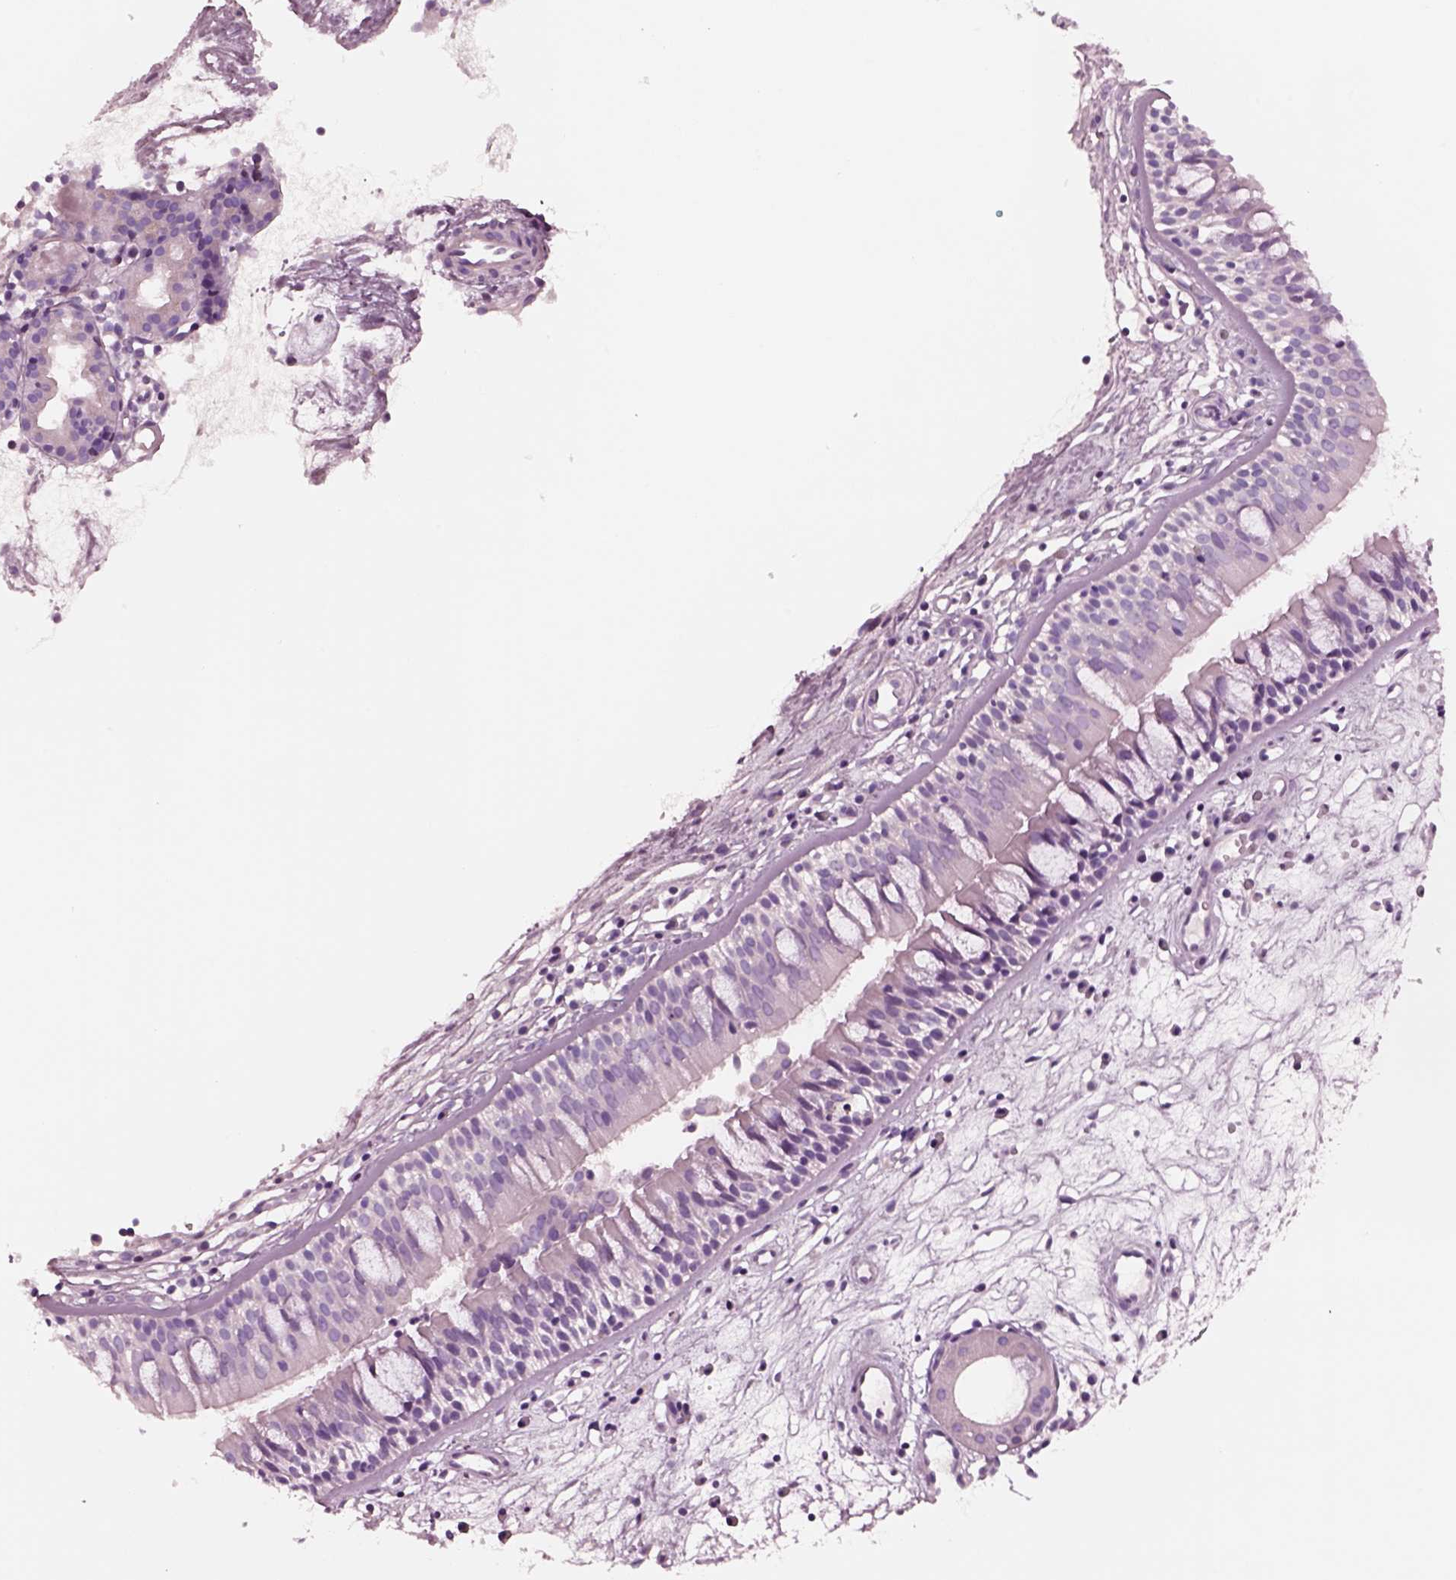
{"staining": {"intensity": "negative", "quantity": "none", "location": "none"}, "tissue": "nasopharynx", "cell_type": "Respiratory epithelial cells", "image_type": "normal", "snomed": [{"axis": "morphology", "description": "Normal tissue, NOS"}, {"axis": "topography", "description": "Nasopharynx"}], "caption": "DAB immunohistochemical staining of unremarkable human nasopharynx exhibits no significant positivity in respiratory epithelial cells.", "gene": "NMRK2", "patient": {"sex": "female", "age": 68}}